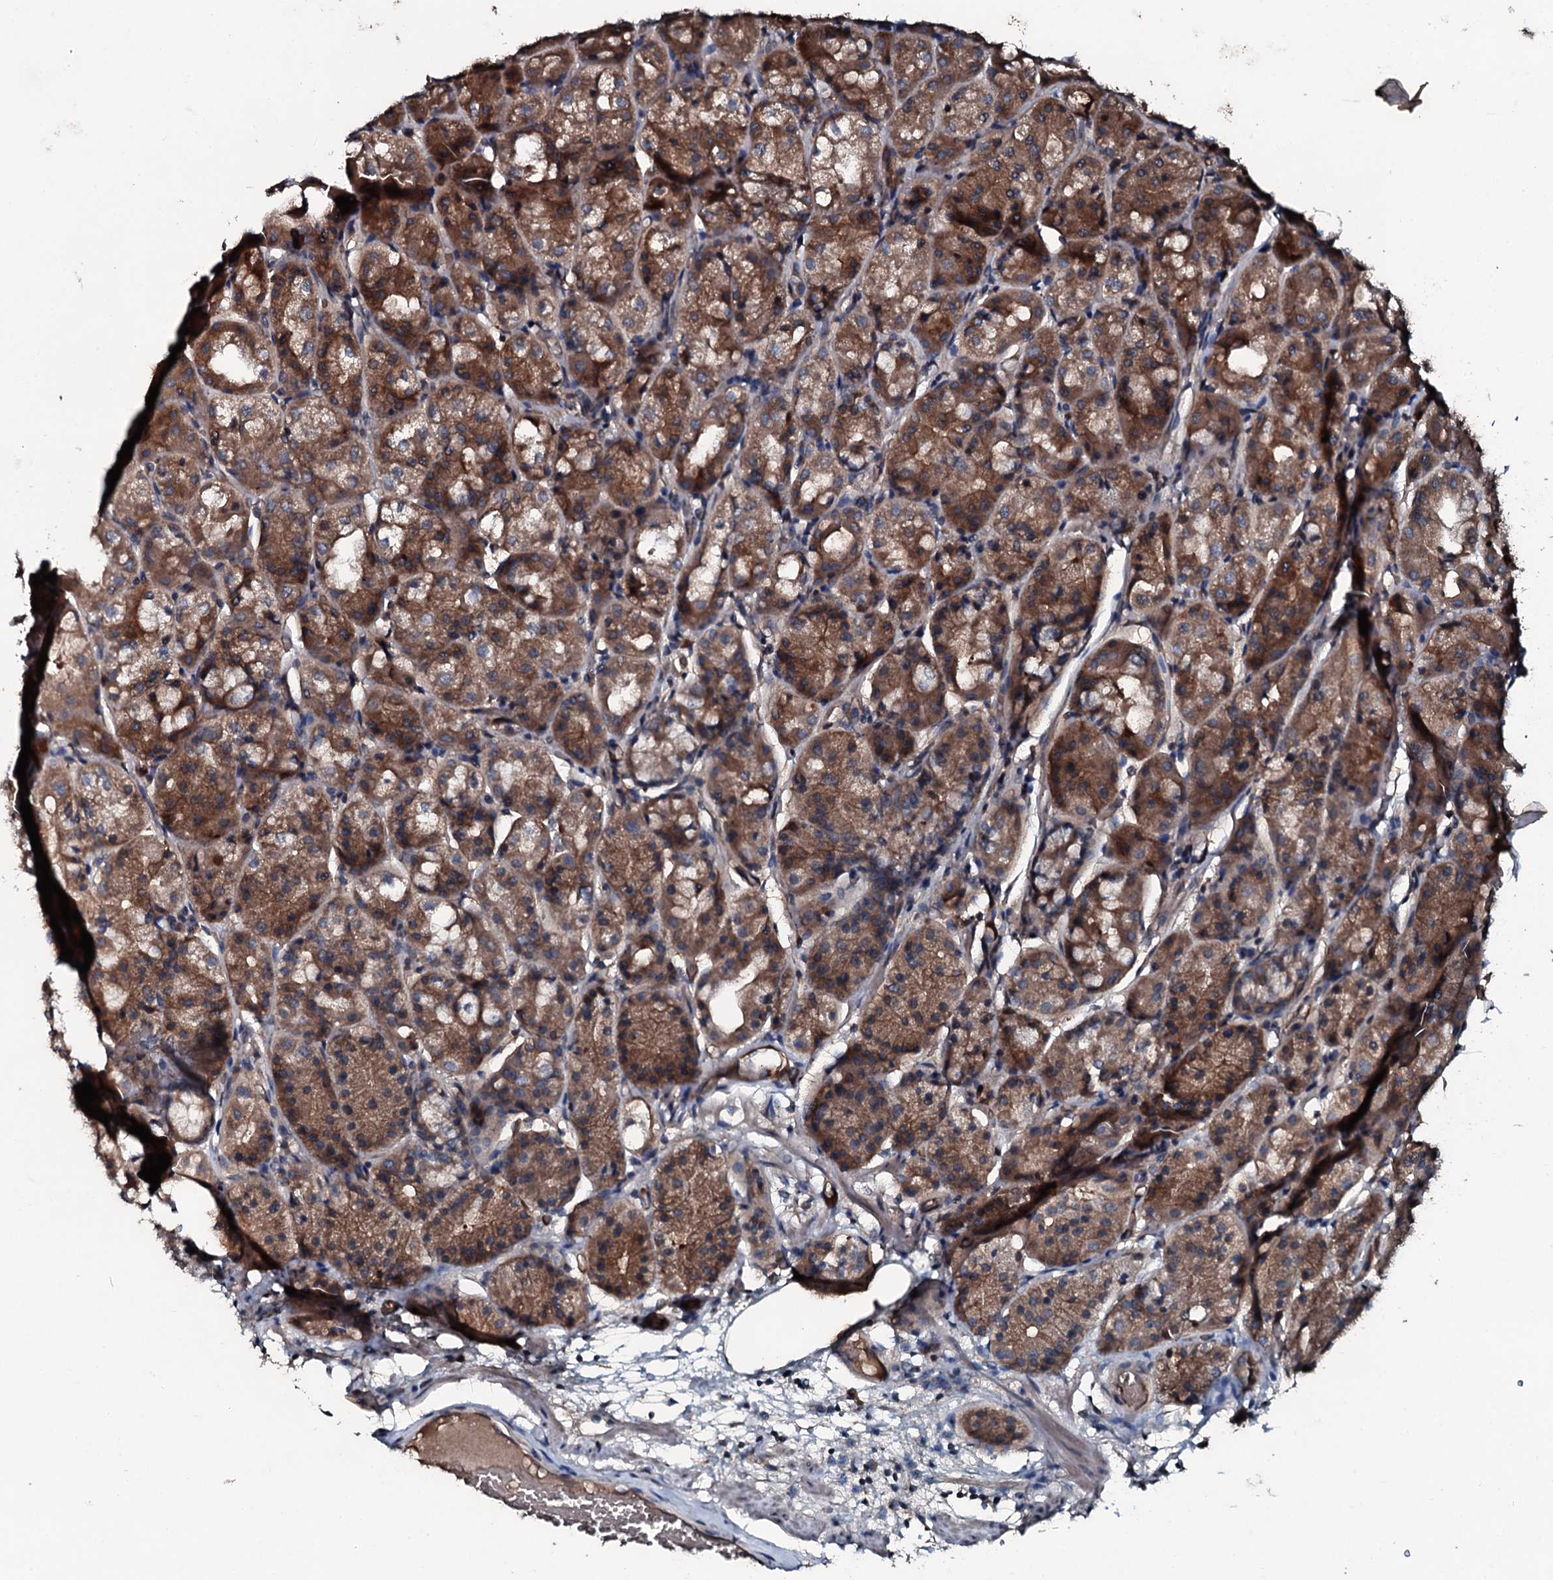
{"staining": {"intensity": "moderate", "quantity": ">75%", "location": "cytoplasmic/membranous"}, "tissue": "stomach", "cell_type": "Glandular cells", "image_type": "normal", "snomed": [{"axis": "morphology", "description": "Normal tissue, NOS"}, {"axis": "topography", "description": "Stomach, upper"}], "caption": "Immunohistochemical staining of unremarkable stomach exhibits medium levels of moderate cytoplasmic/membranous expression in approximately >75% of glandular cells.", "gene": "AARS1", "patient": {"sex": "male", "age": 72}}